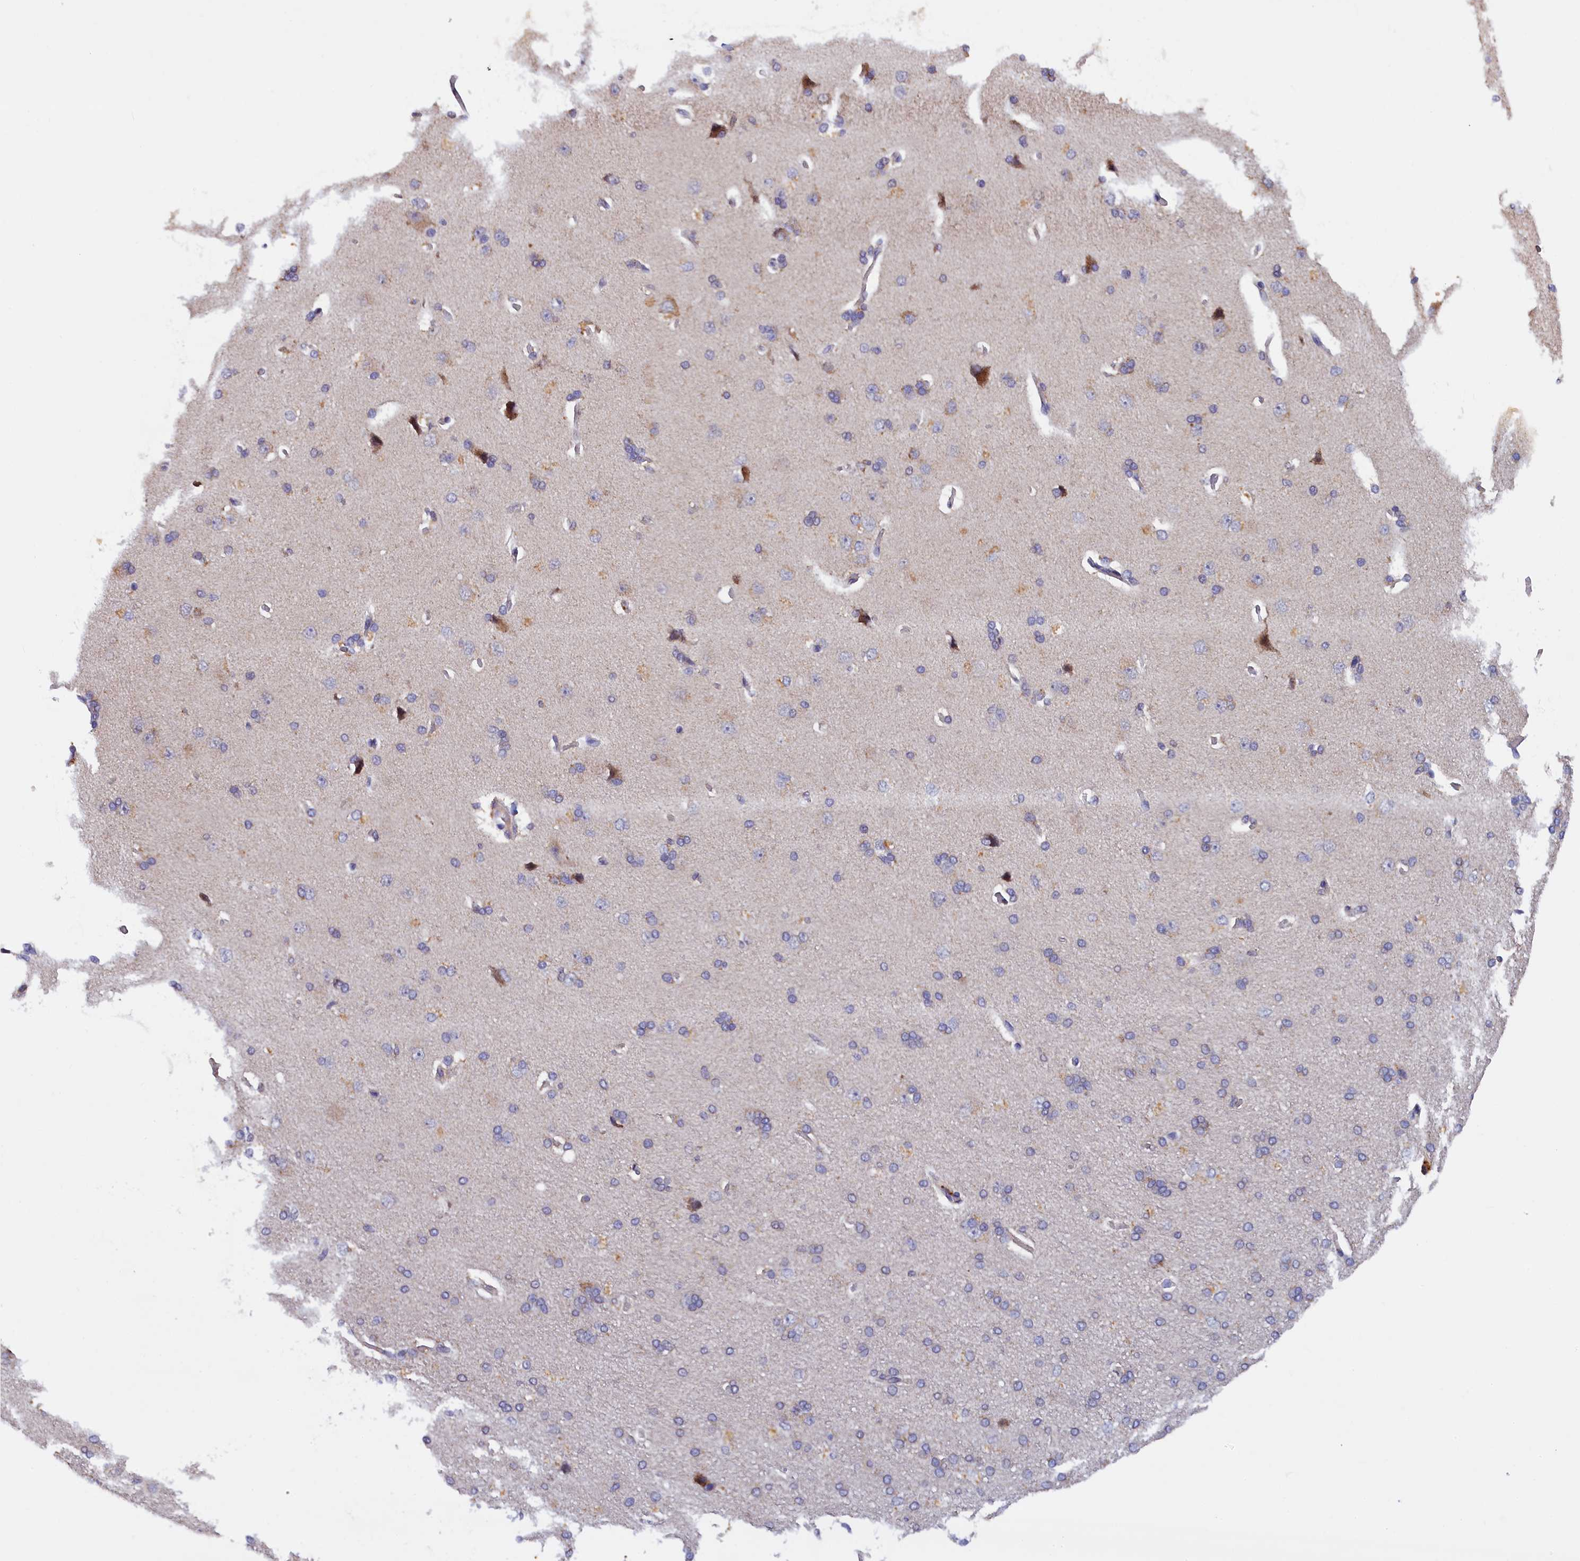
{"staining": {"intensity": "negative", "quantity": "none", "location": "none"}, "tissue": "cerebral cortex", "cell_type": "Endothelial cells", "image_type": "normal", "snomed": [{"axis": "morphology", "description": "Normal tissue, NOS"}, {"axis": "topography", "description": "Cerebral cortex"}], "caption": "Cerebral cortex was stained to show a protein in brown. There is no significant expression in endothelial cells. The staining was performed using DAB (3,3'-diaminobenzidine) to visualize the protein expression in brown, while the nuclei were stained in blue with hematoxylin (Magnification: 20x).", "gene": "NAIP", "patient": {"sex": "male", "age": 62}}